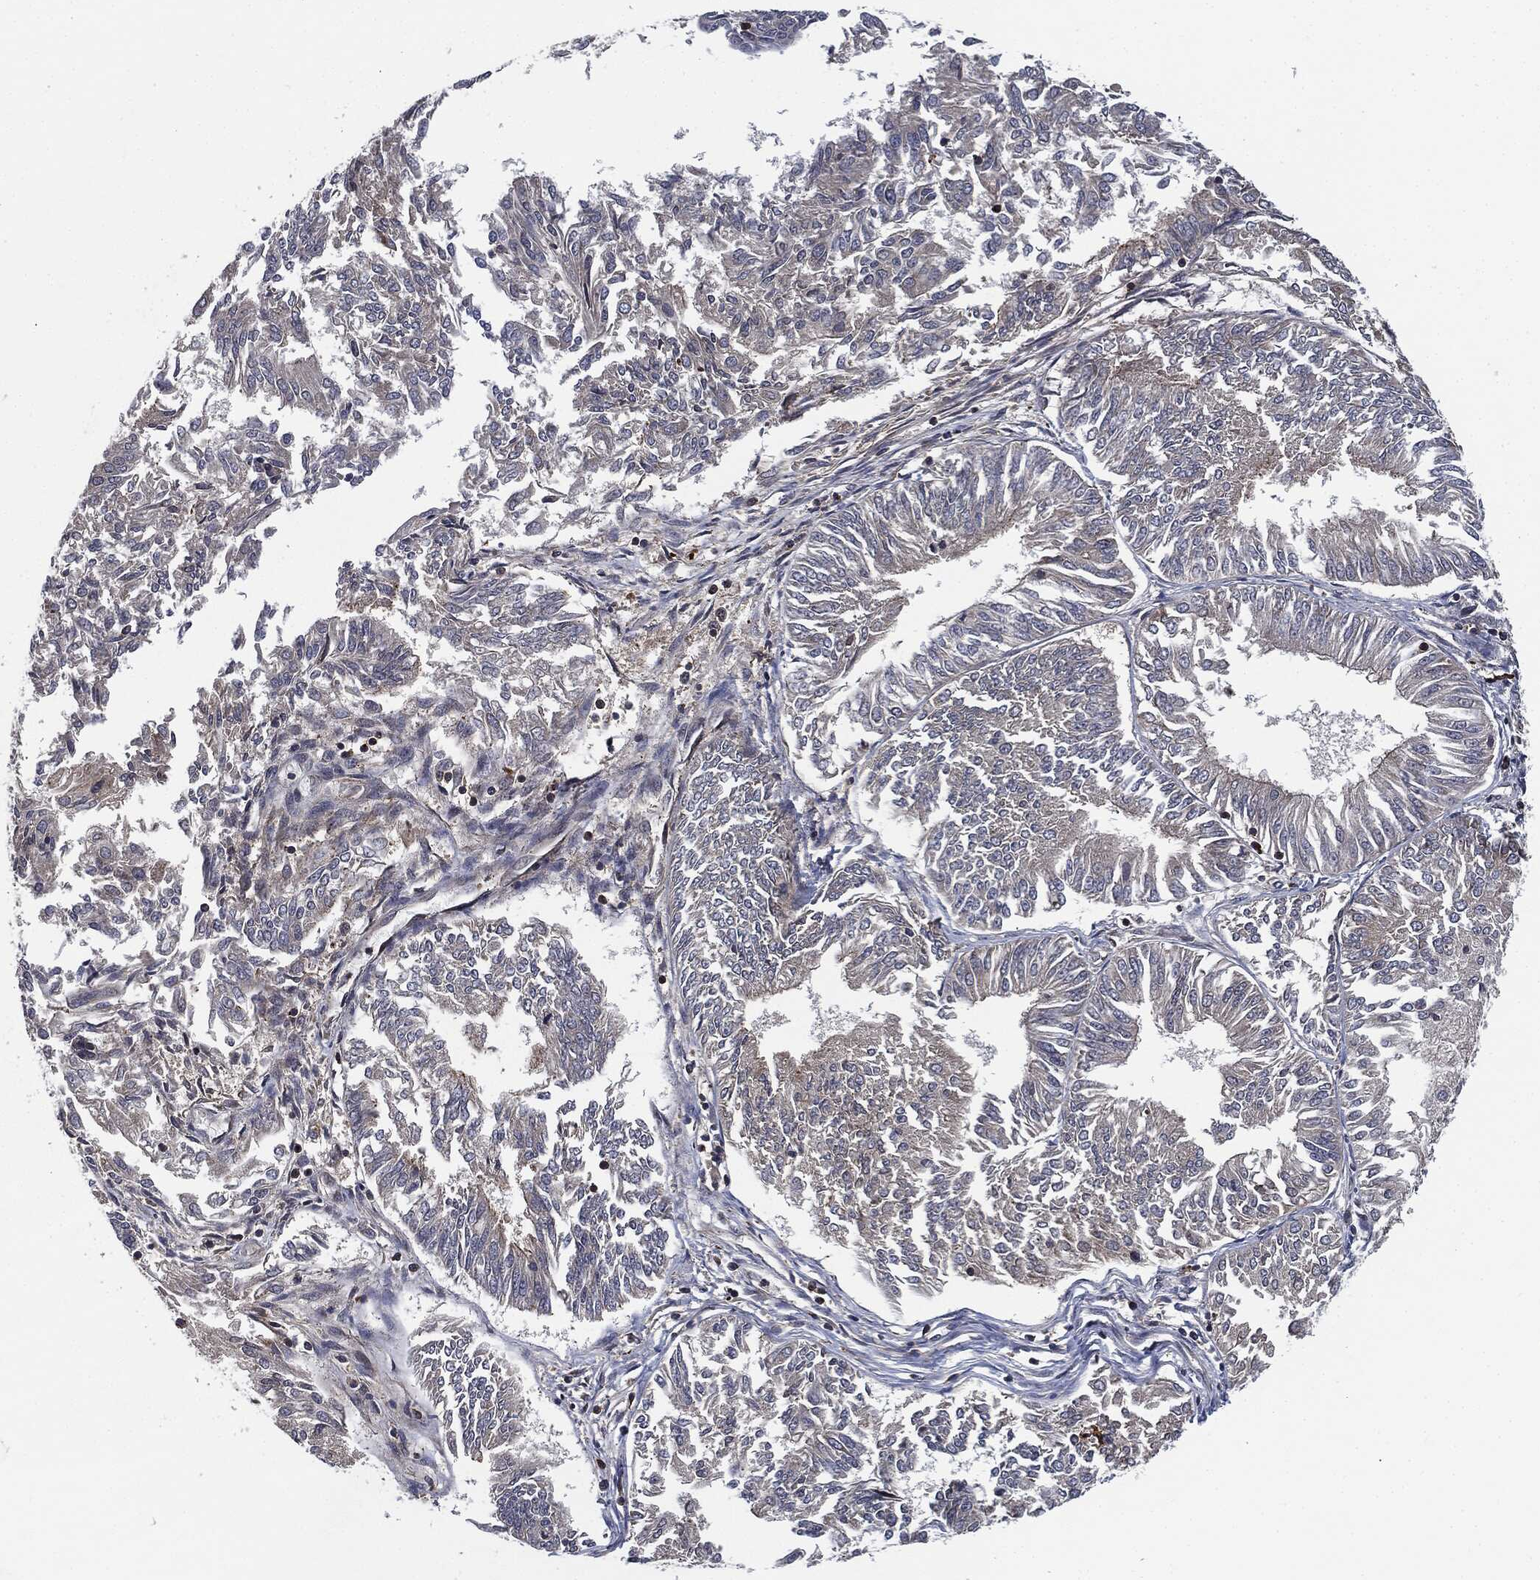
{"staining": {"intensity": "negative", "quantity": "none", "location": "none"}, "tissue": "endometrial cancer", "cell_type": "Tumor cells", "image_type": "cancer", "snomed": [{"axis": "morphology", "description": "Adenocarcinoma, NOS"}, {"axis": "topography", "description": "Endometrium"}], "caption": "Endometrial adenocarcinoma was stained to show a protein in brown. There is no significant staining in tumor cells.", "gene": "UBR1", "patient": {"sex": "female", "age": 58}}